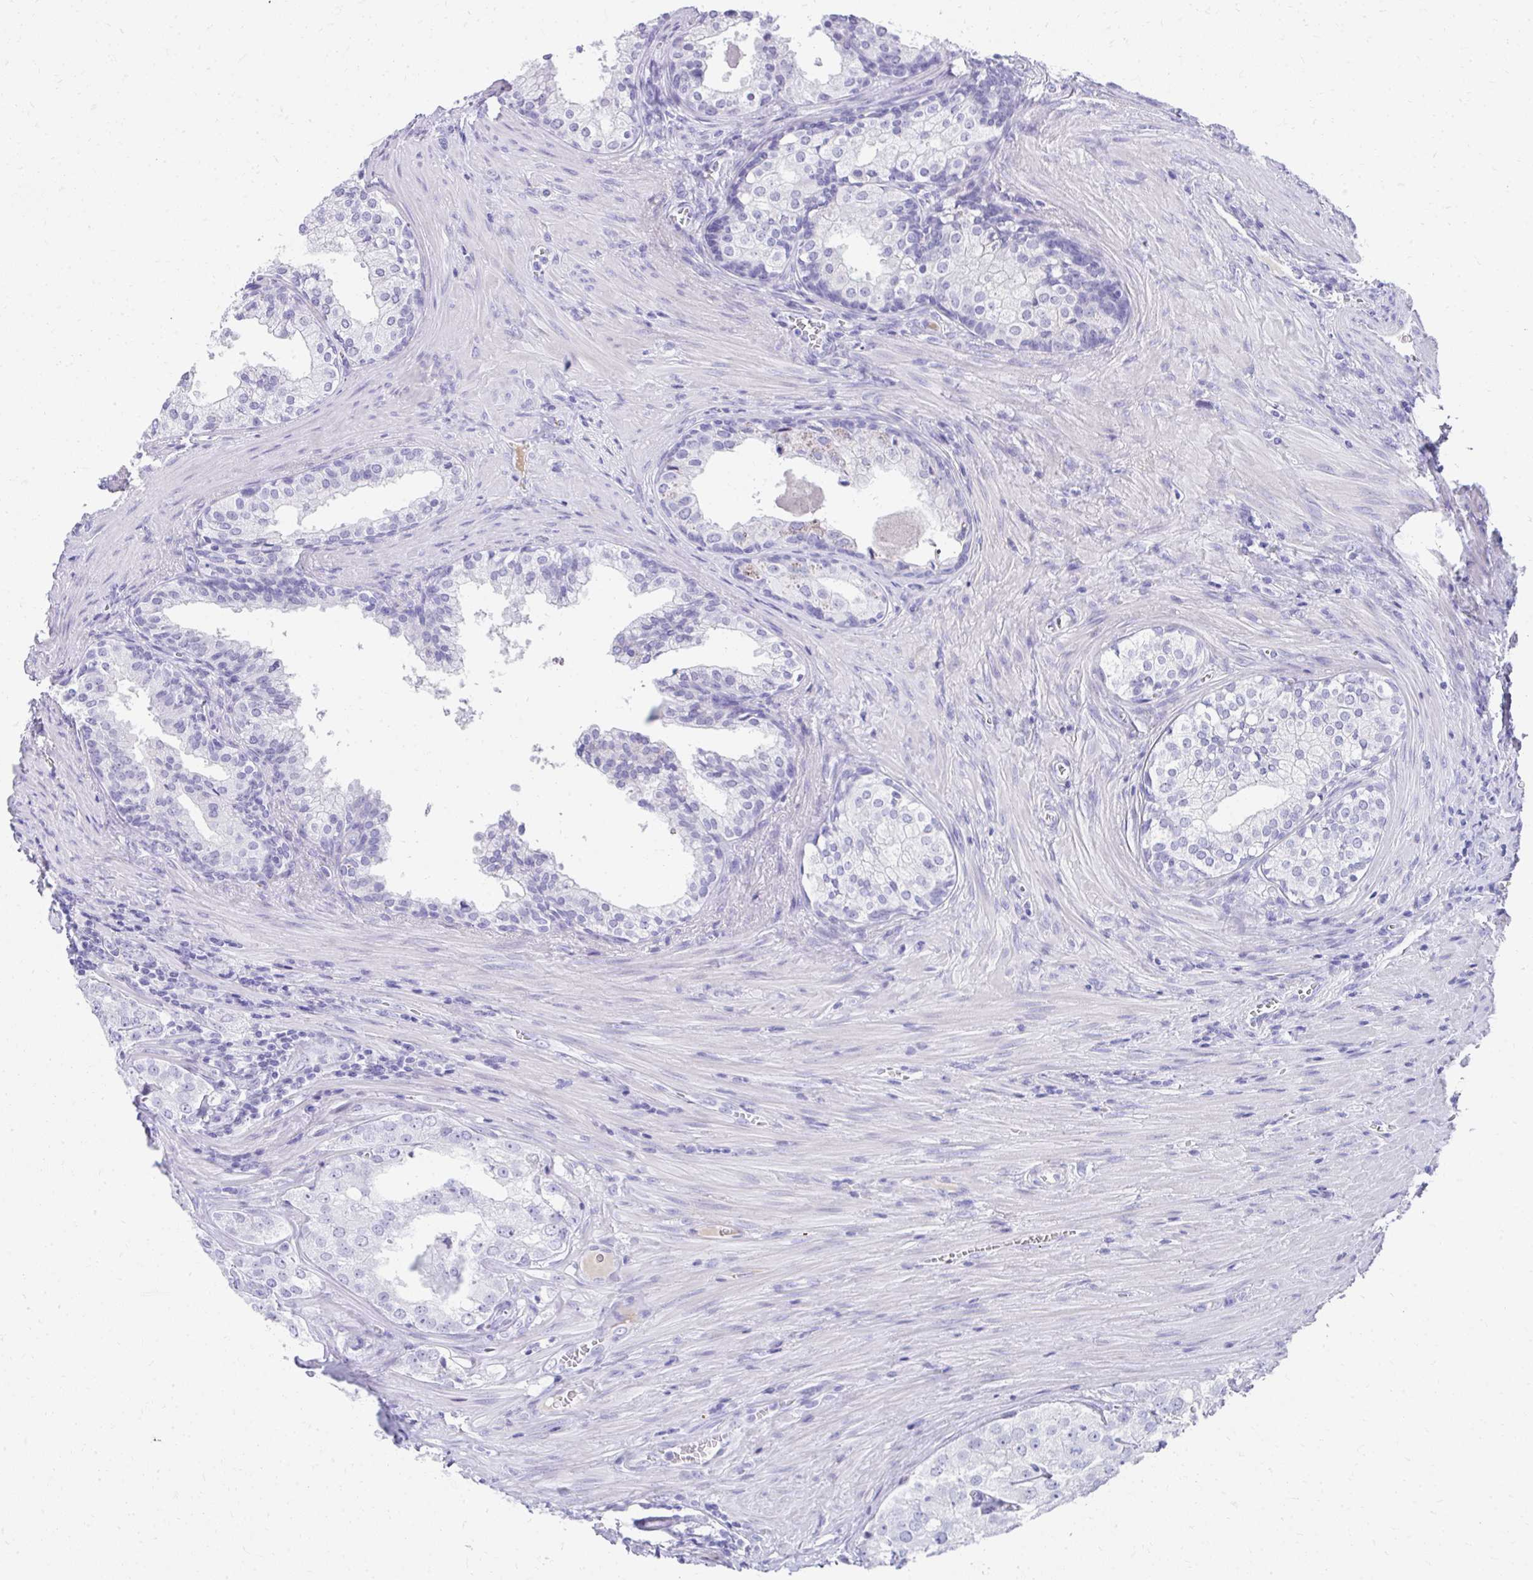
{"staining": {"intensity": "negative", "quantity": "none", "location": "none"}, "tissue": "prostate cancer", "cell_type": "Tumor cells", "image_type": "cancer", "snomed": [{"axis": "morphology", "description": "Adenocarcinoma, High grade"}, {"axis": "topography", "description": "Prostate"}], "caption": "High magnification brightfield microscopy of prostate adenocarcinoma (high-grade) stained with DAB (3,3'-diaminobenzidine) (brown) and counterstained with hematoxylin (blue): tumor cells show no significant positivity.", "gene": "TNNT1", "patient": {"sex": "male", "age": 68}}